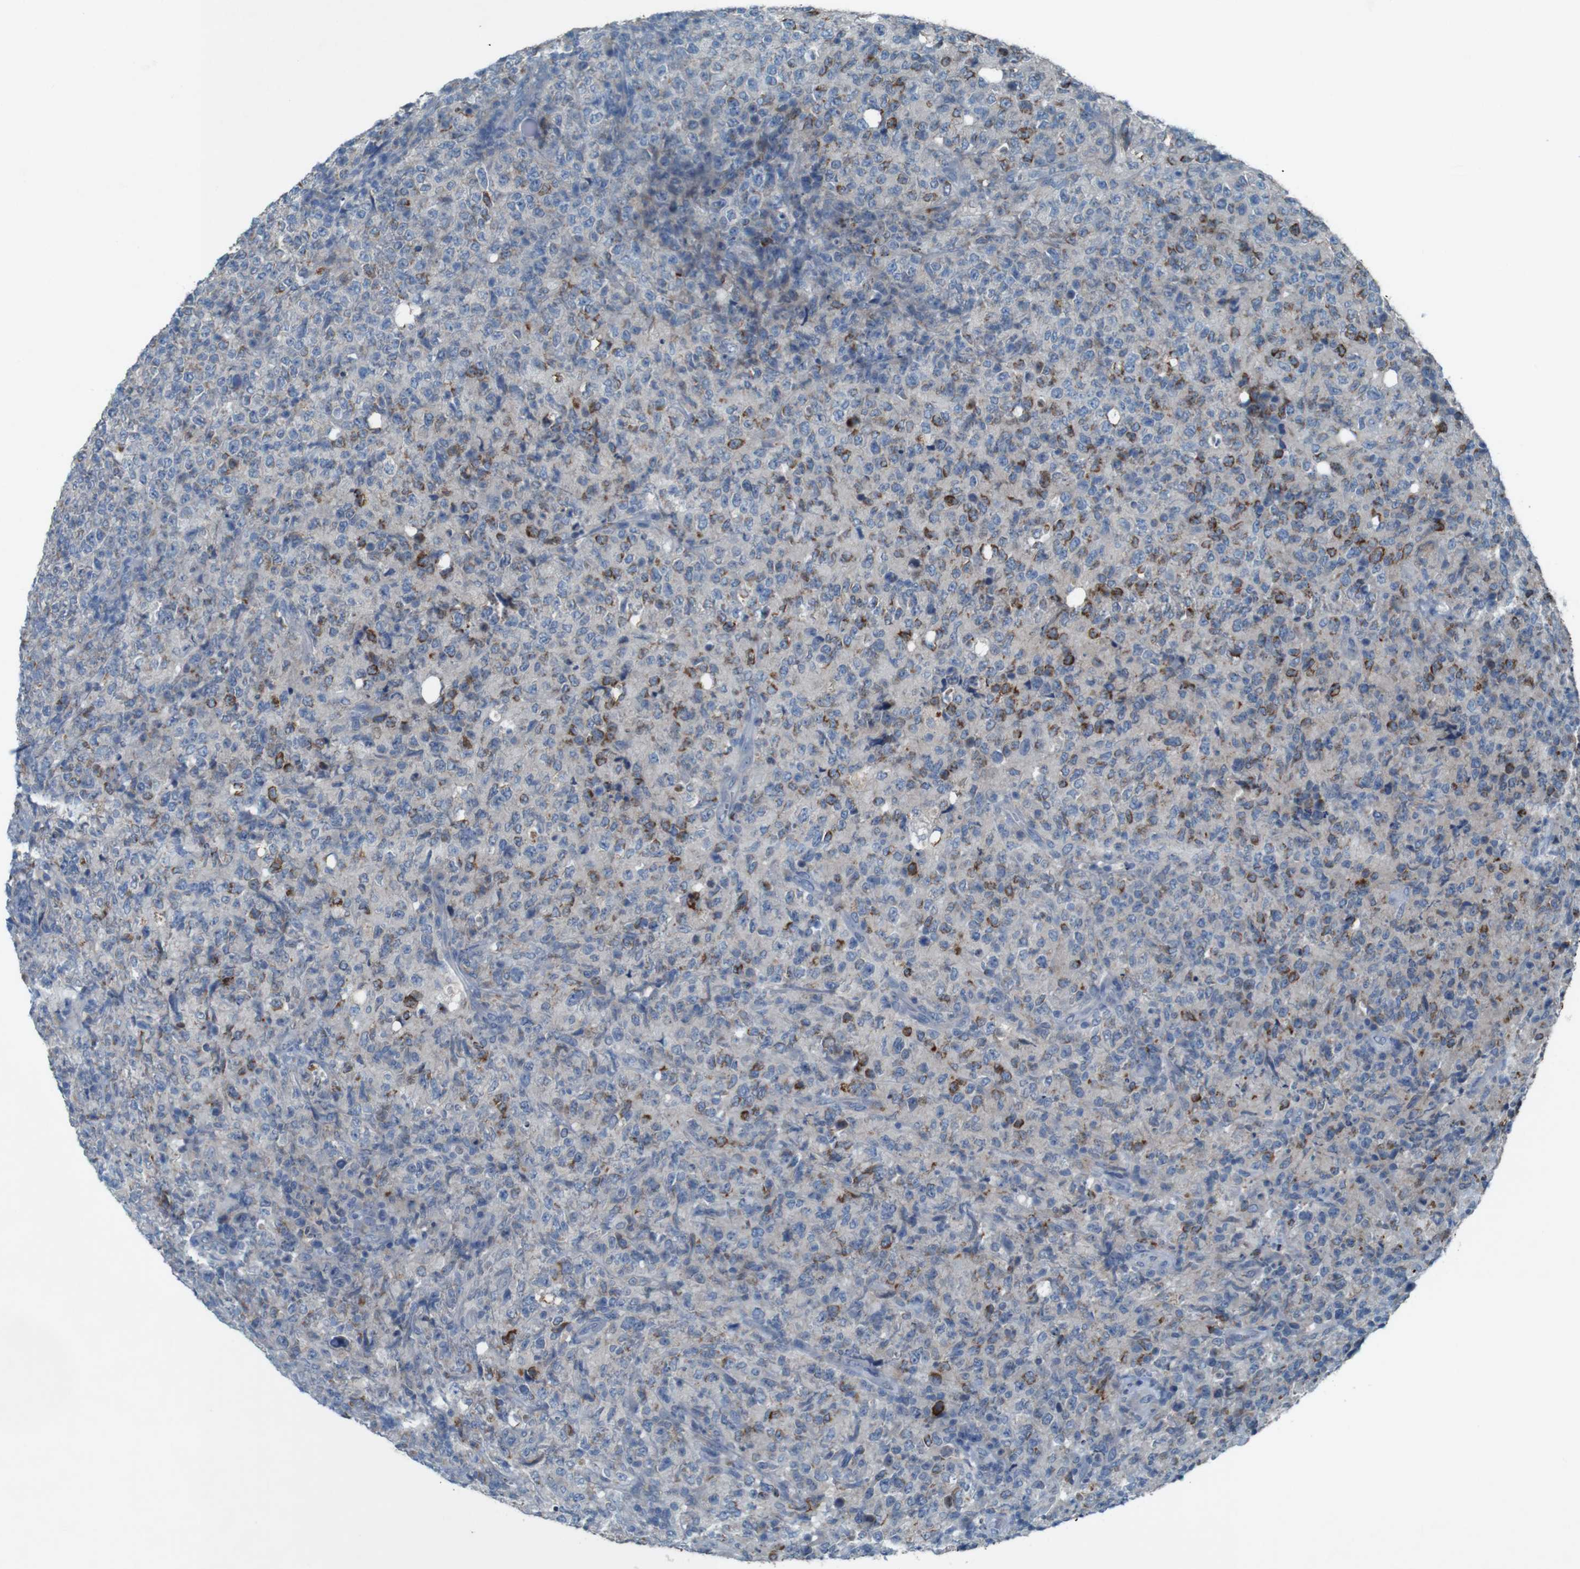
{"staining": {"intensity": "moderate", "quantity": "25%-75%", "location": "cytoplasmic/membranous"}, "tissue": "lymphoma", "cell_type": "Tumor cells", "image_type": "cancer", "snomed": [{"axis": "morphology", "description": "Malignant lymphoma, non-Hodgkin's type, High grade"}, {"axis": "topography", "description": "Tonsil"}], "caption": "There is medium levels of moderate cytoplasmic/membranous staining in tumor cells of high-grade malignant lymphoma, non-Hodgkin's type, as demonstrated by immunohistochemical staining (brown color).", "gene": "MOGAT3", "patient": {"sex": "female", "age": 36}}